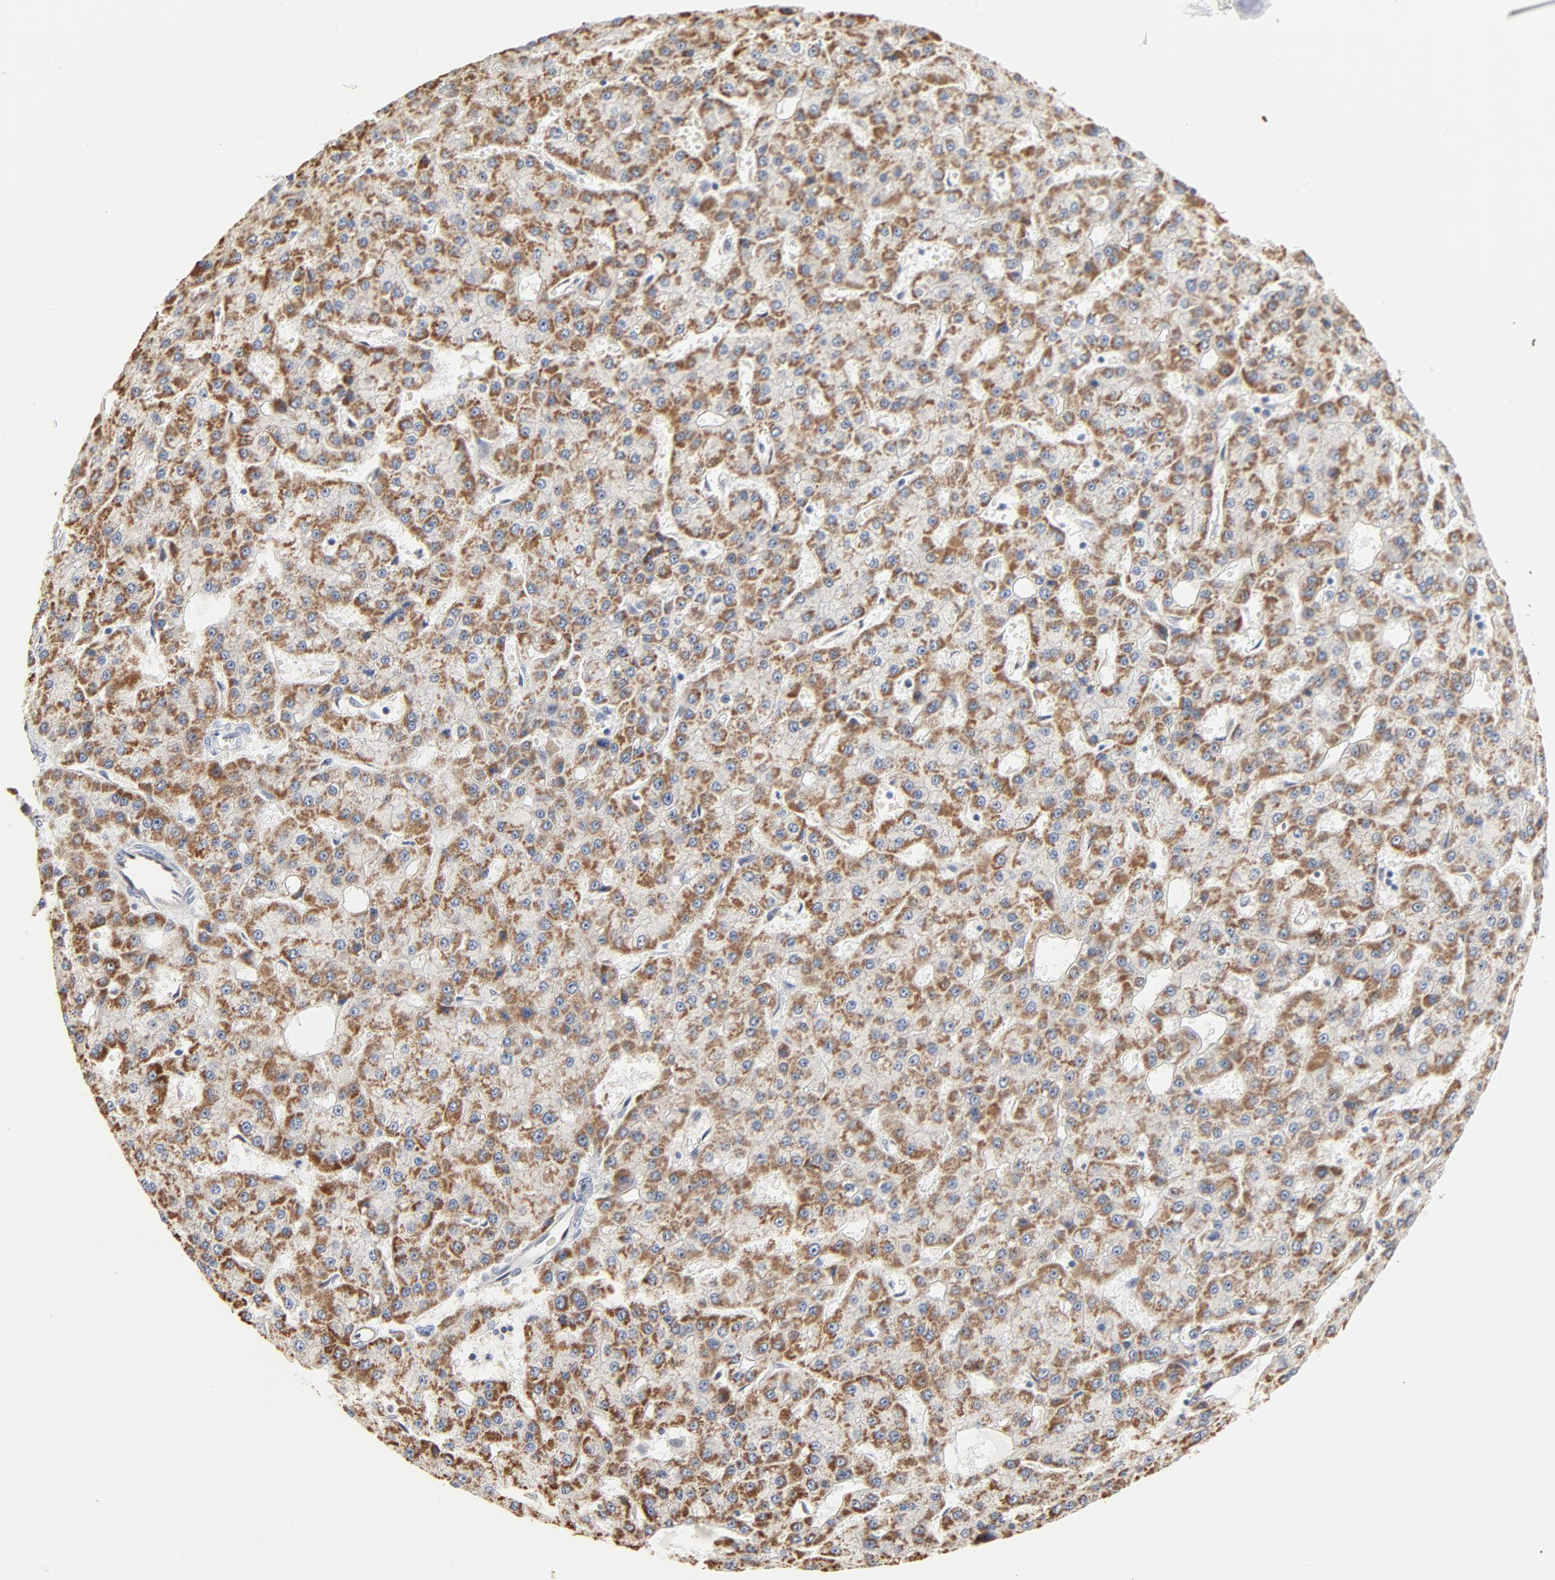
{"staining": {"intensity": "moderate", "quantity": ">75%", "location": "cytoplasmic/membranous"}, "tissue": "liver cancer", "cell_type": "Tumor cells", "image_type": "cancer", "snomed": [{"axis": "morphology", "description": "Carcinoma, Hepatocellular, NOS"}, {"axis": "topography", "description": "Liver"}], "caption": "A histopathology image showing moderate cytoplasmic/membranous expression in about >75% of tumor cells in hepatocellular carcinoma (liver), as visualized by brown immunohistochemical staining.", "gene": "EPCAM", "patient": {"sex": "male", "age": 47}}